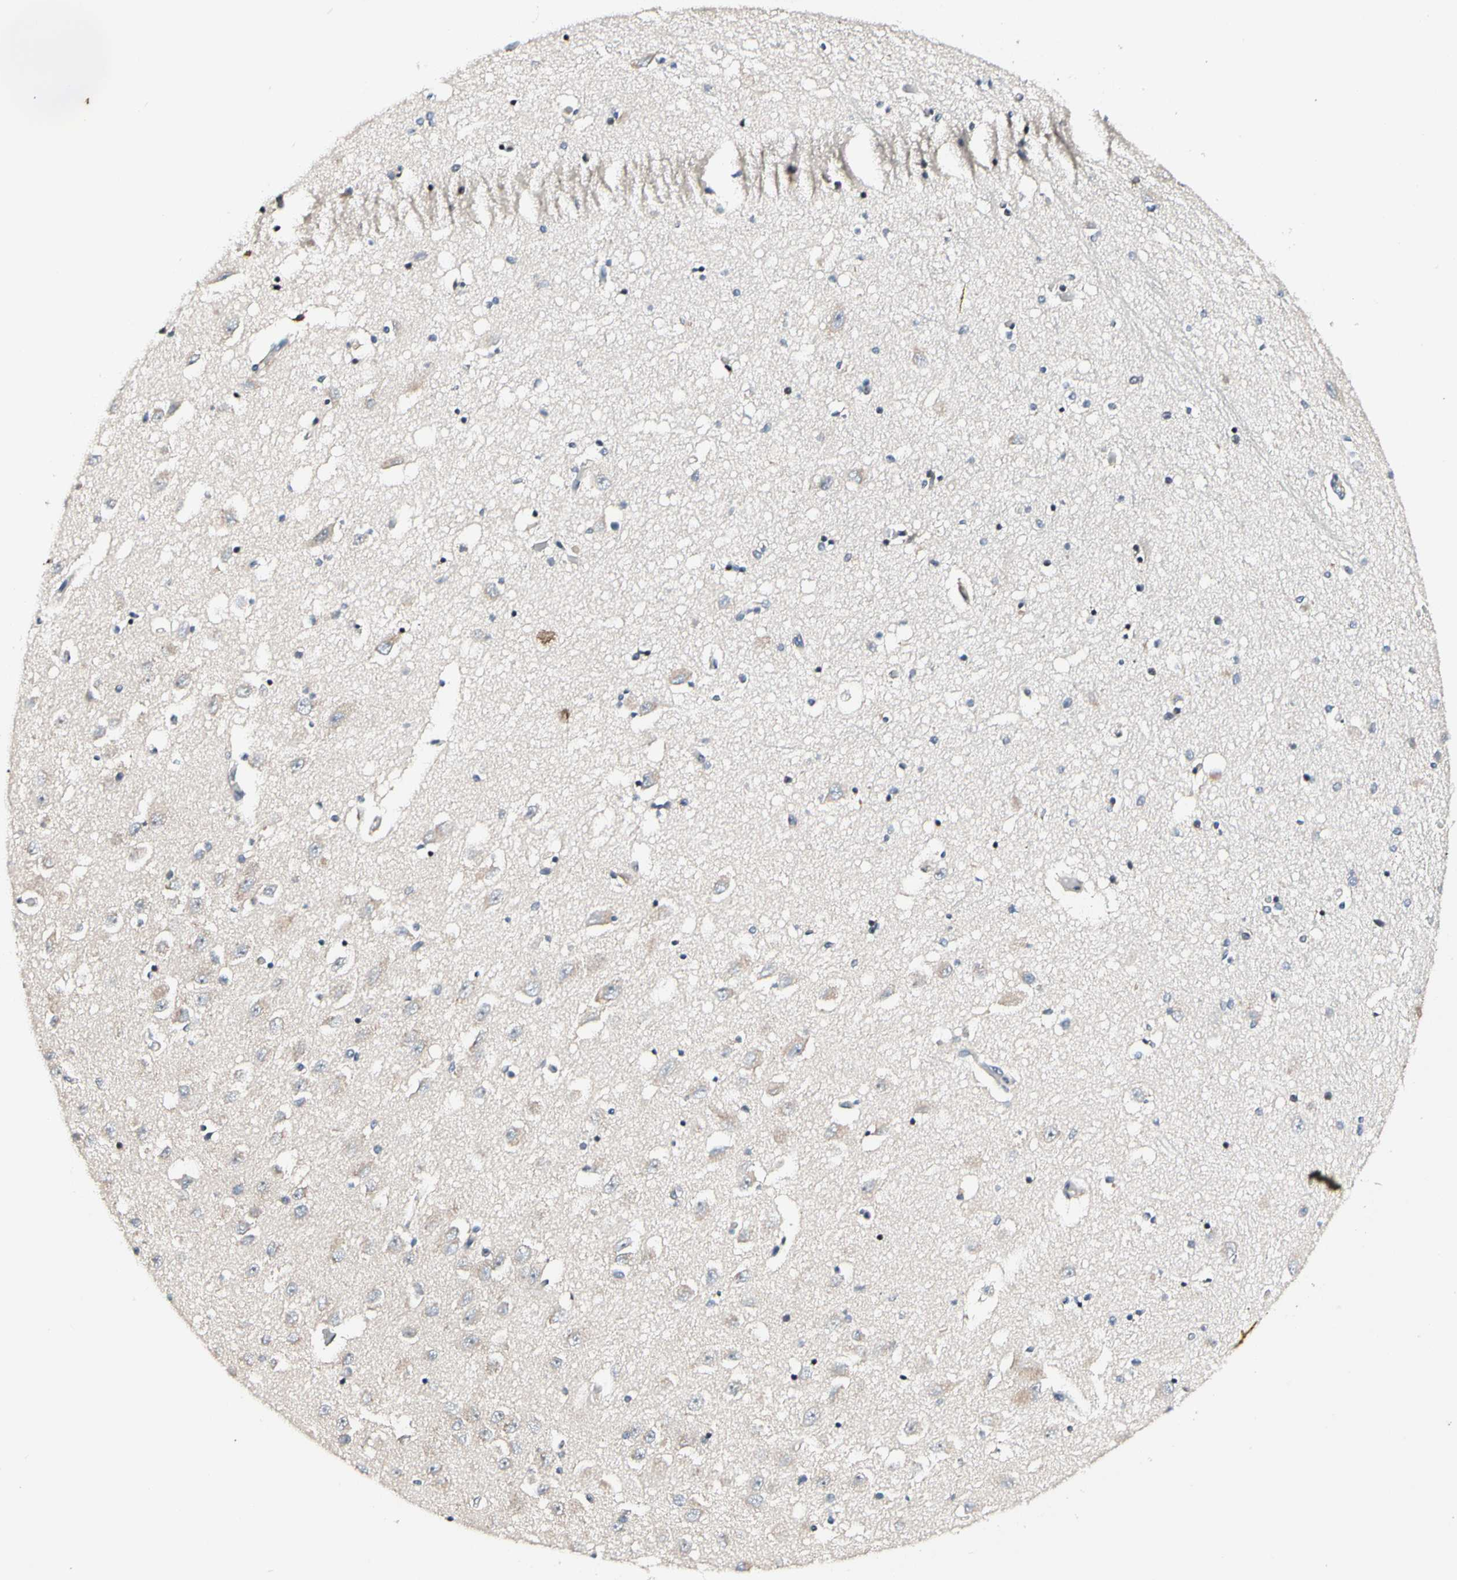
{"staining": {"intensity": "negative", "quantity": "none", "location": "none"}, "tissue": "hippocampus", "cell_type": "Glial cells", "image_type": "normal", "snomed": [{"axis": "morphology", "description": "Normal tissue, NOS"}, {"axis": "topography", "description": "Hippocampus"}], "caption": "Unremarkable hippocampus was stained to show a protein in brown. There is no significant staining in glial cells.", "gene": "SOX30", "patient": {"sex": "female", "age": 54}}